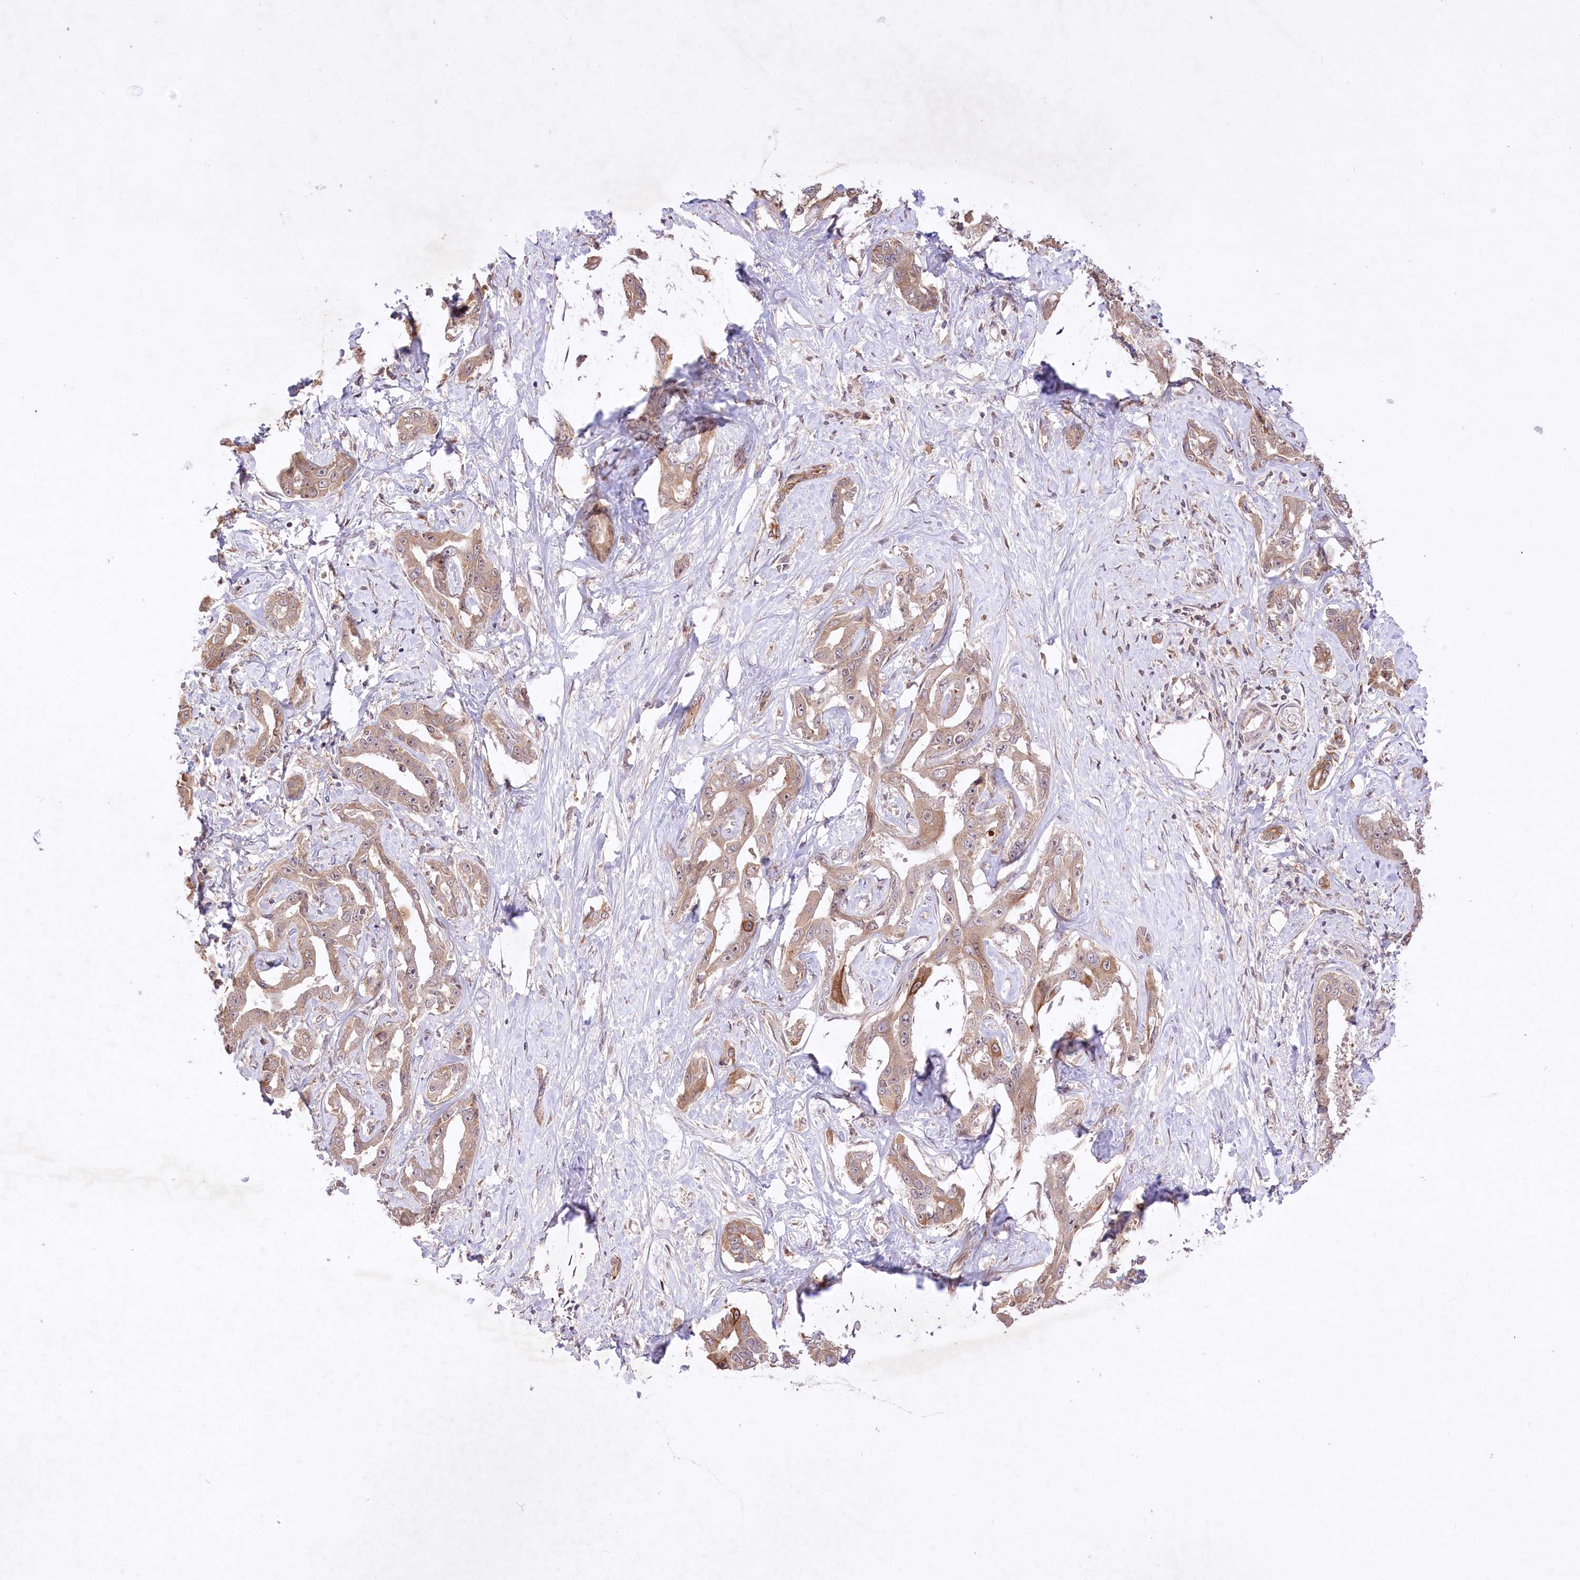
{"staining": {"intensity": "moderate", "quantity": ">75%", "location": "cytoplasmic/membranous,nuclear"}, "tissue": "liver cancer", "cell_type": "Tumor cells", "image_type": "cancer", "snomed": [{"axis": "morphology", "description": "Cholangiocarcinoma"}, {"axis": "topography", "description": "Liver"}], "caption": "Human liver cancer (cholangiocarcinoma) stained for a protein (brown) displays moderate cytoplasmic/membranous and nuclear positive expression in about >75% of tumor cells.", "gene": "HELT", "patient": {"sex": "male", "age": 59}}